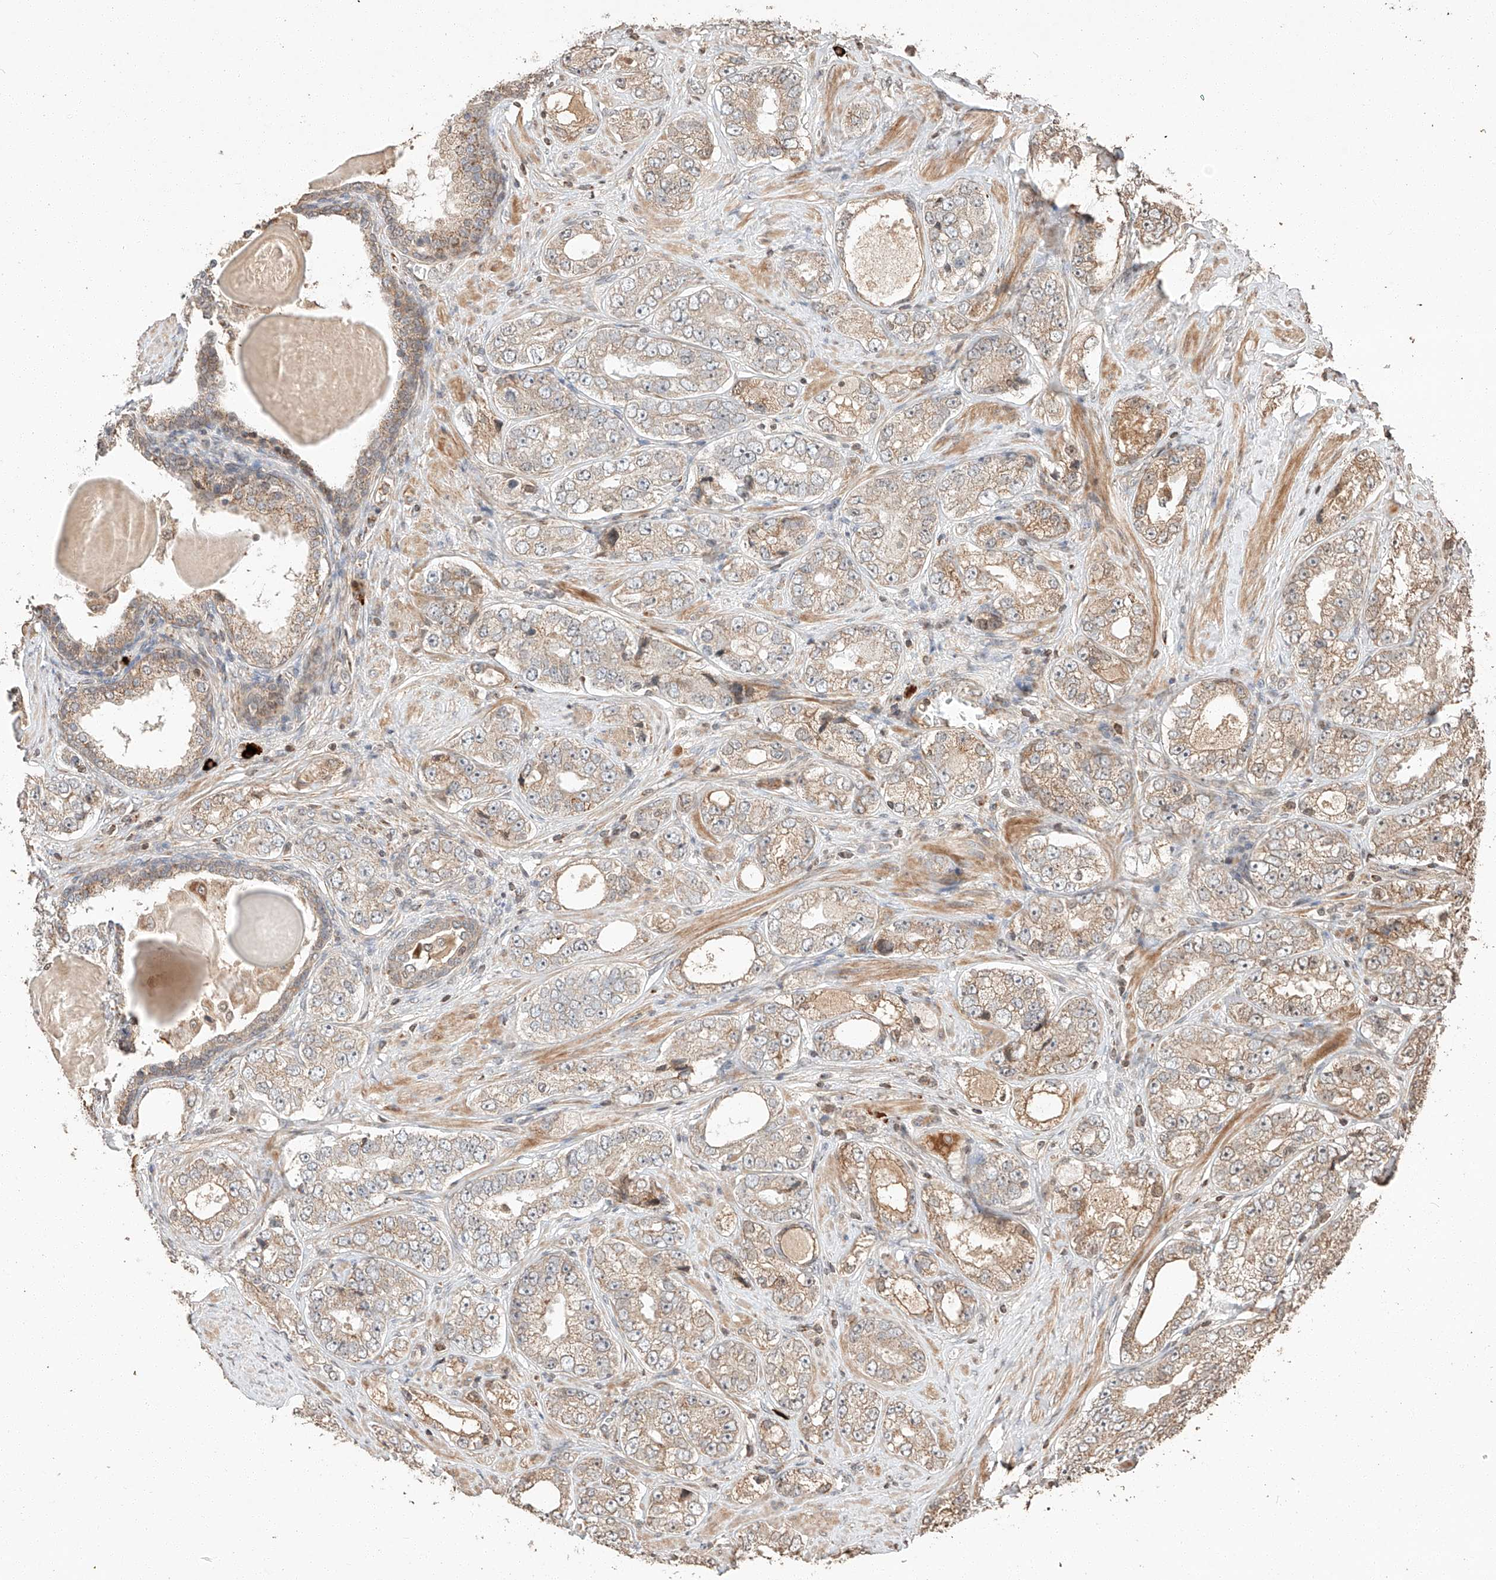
{"staining": {"intensity": "weak", "quantity": ">75%", "location": "cytoplasmic/membranous"}, "tissue": "prostate cancer", "cell_type": "Tumor cells", "image_type": "cancer", "snomed": [{"axis": "morphology", "description": "Adenocarcinoma, High grade"}, {"axis": "topography", "description": "Prostate"}], "caption": "Immunohistochemical staining of human prostate cancer (high-grade adenocarcinoma) exhibits low levels of weak cytoplasmic/membranous expression in about >75% of tumor cells.", "gene": "ARHGAP33", "patient": {"sex": "male", "age": 56}}